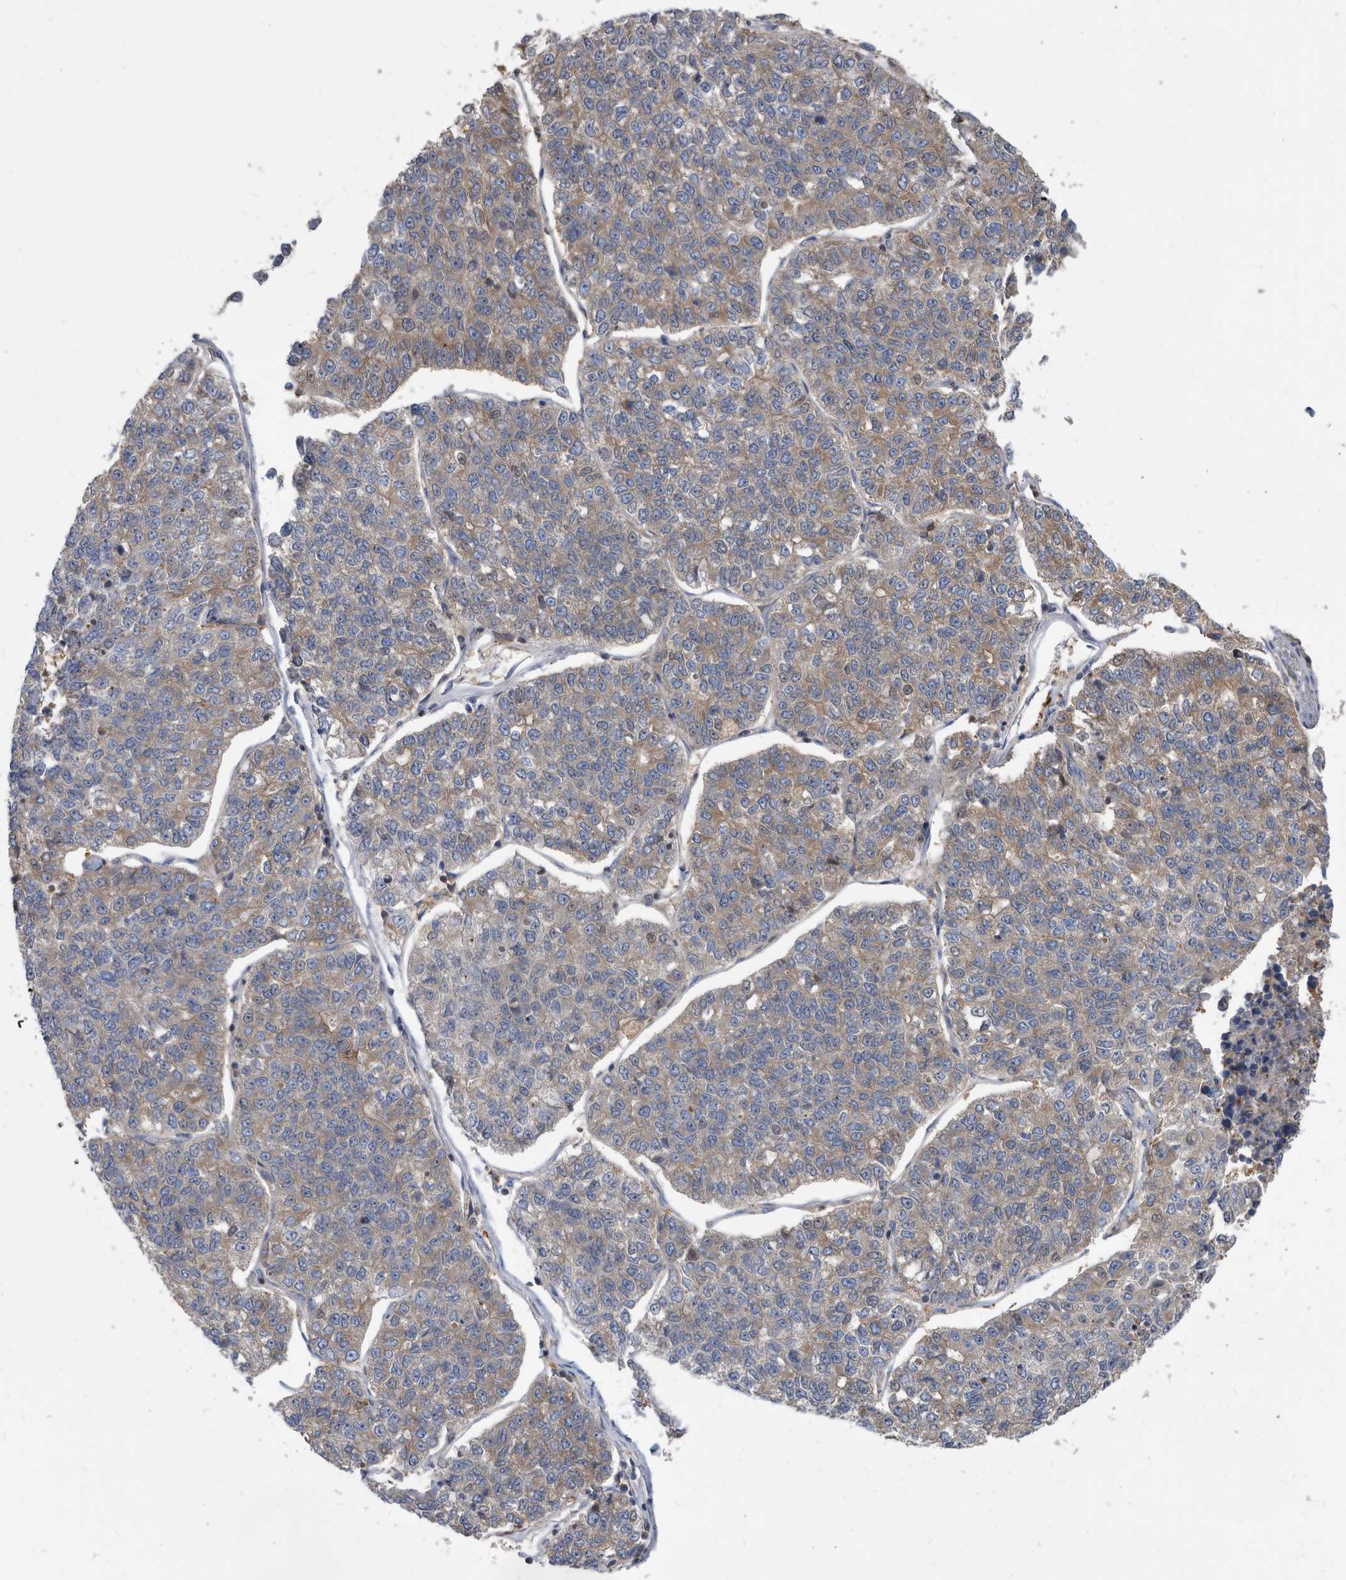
{"staining": {"intensity": "weak", "quantity": "25%-75%", "location": "cytoplasmic/membranous"}, "tissue": "lung cancer", "cell_type": "Tumor cells", "image_type": "cancer", "snomed": [{"axis": "morphology", "description": "Adenocarcinoma, NOS"}, {"axis": "topography", "description": "Lung"}], "caption": "Lung adenocarcinoma stained with a protein marker displays weak staining in tumor cells.", "gene": "APEH", "patient": {"sex": "male", "age": 49}}